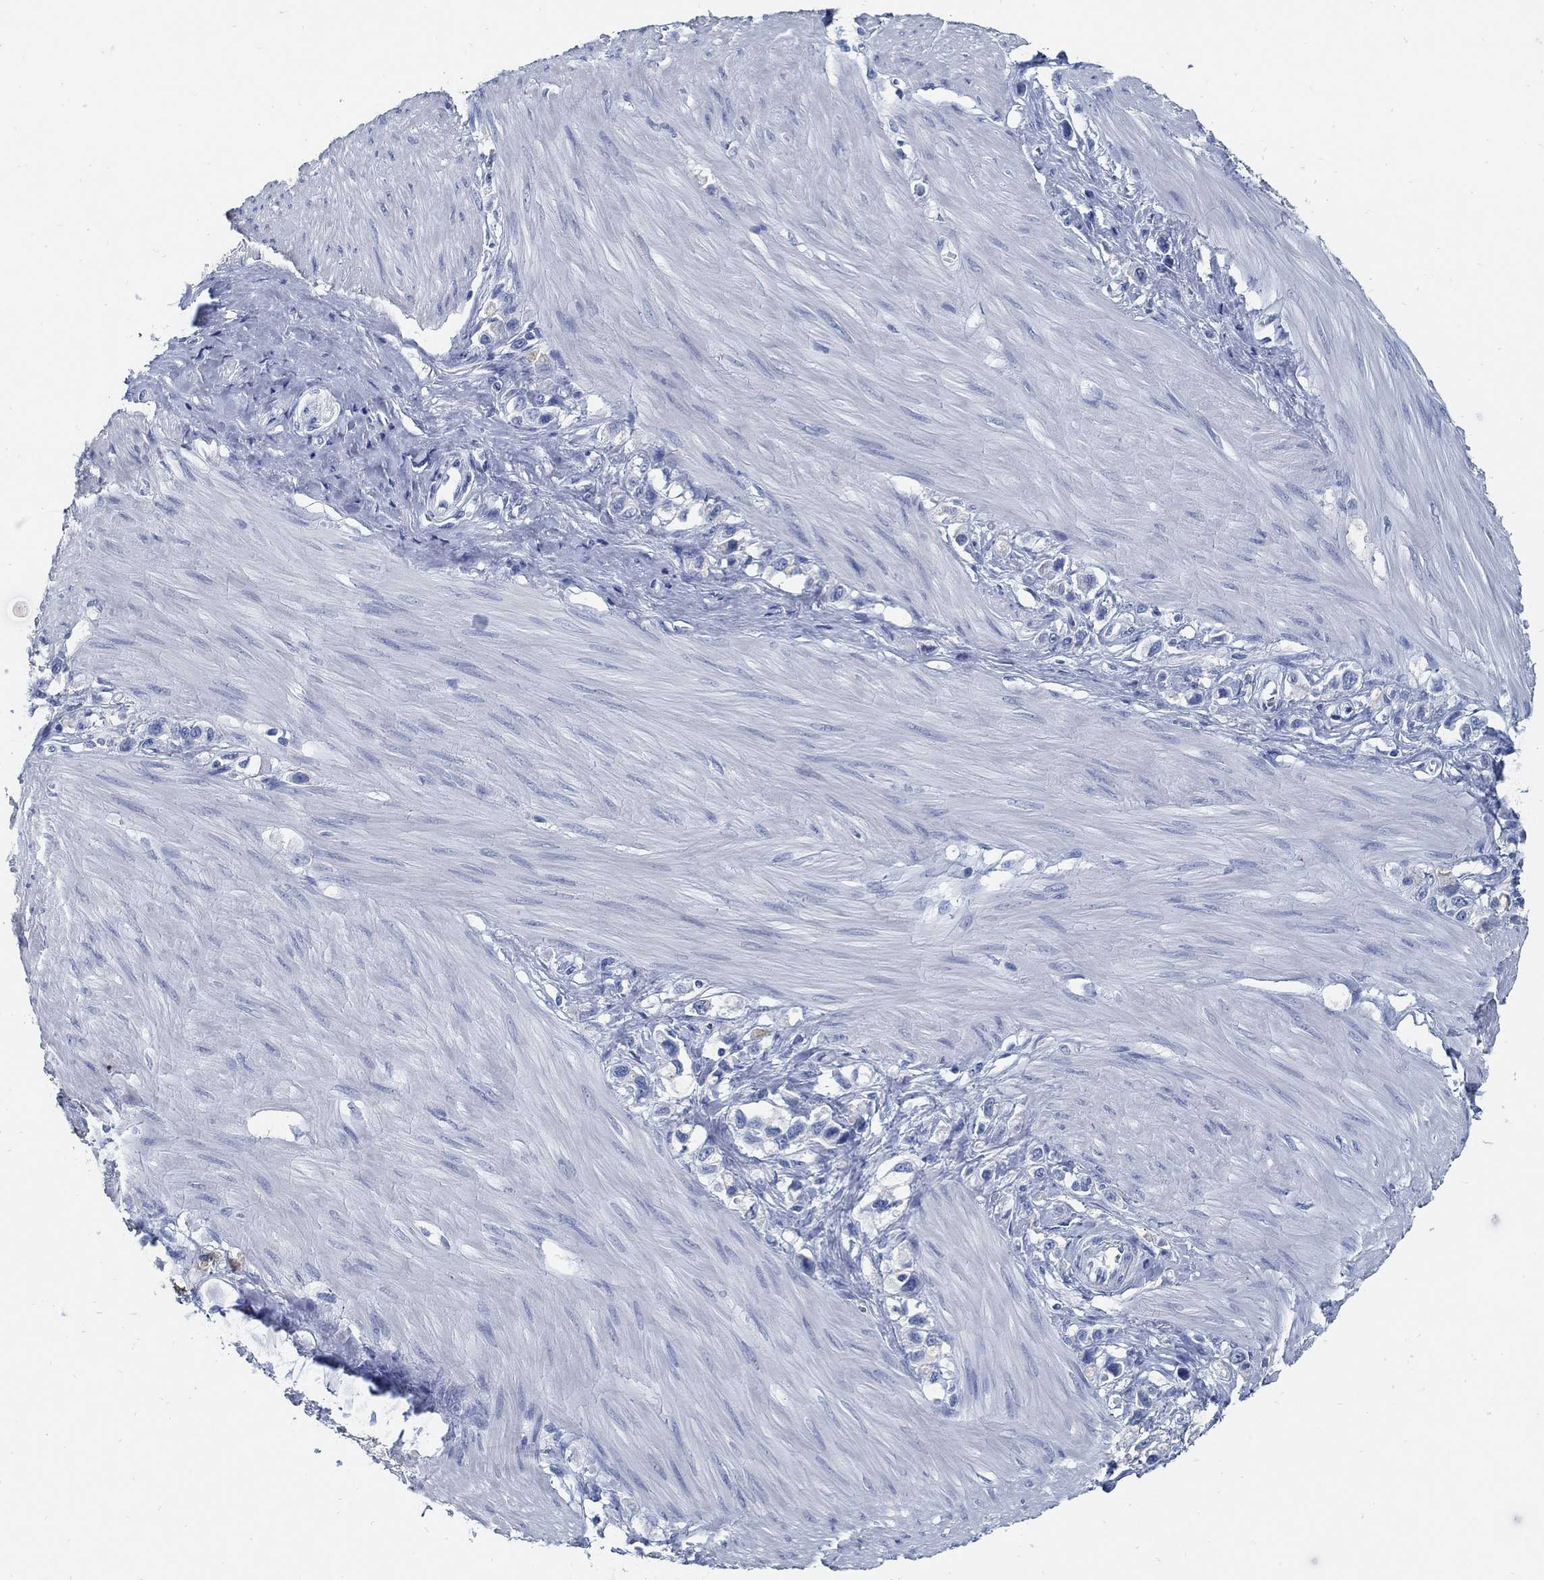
{"staining": {"intensity": "weak", "quantity": "<25%", "location": "cytoplasmic/membranous"}, "tissue": "stomach cancer", "cell_type": "Tumor cells", "image_type": "cancer", "snomed": [{"axis": "morphology", "description": "Normal tissue, NOS"}, {"axis": "morphology", "description": "Adenocarcinoma, NOS"}, {"axis": "morphology", "description": "Adenocarcinoma, High grade"}, {"axis": "topography", "description": "Stomach, upper"}, {"axis": "topography", "description": "Stomach"}], "caption": "Stomach cancer (adenocarcinoma) was stained to show a protein in brown. There is no significant expression in tumor cells.", "gene": "SLC45A1", "patient": {"sex": "female", "age": 65}}